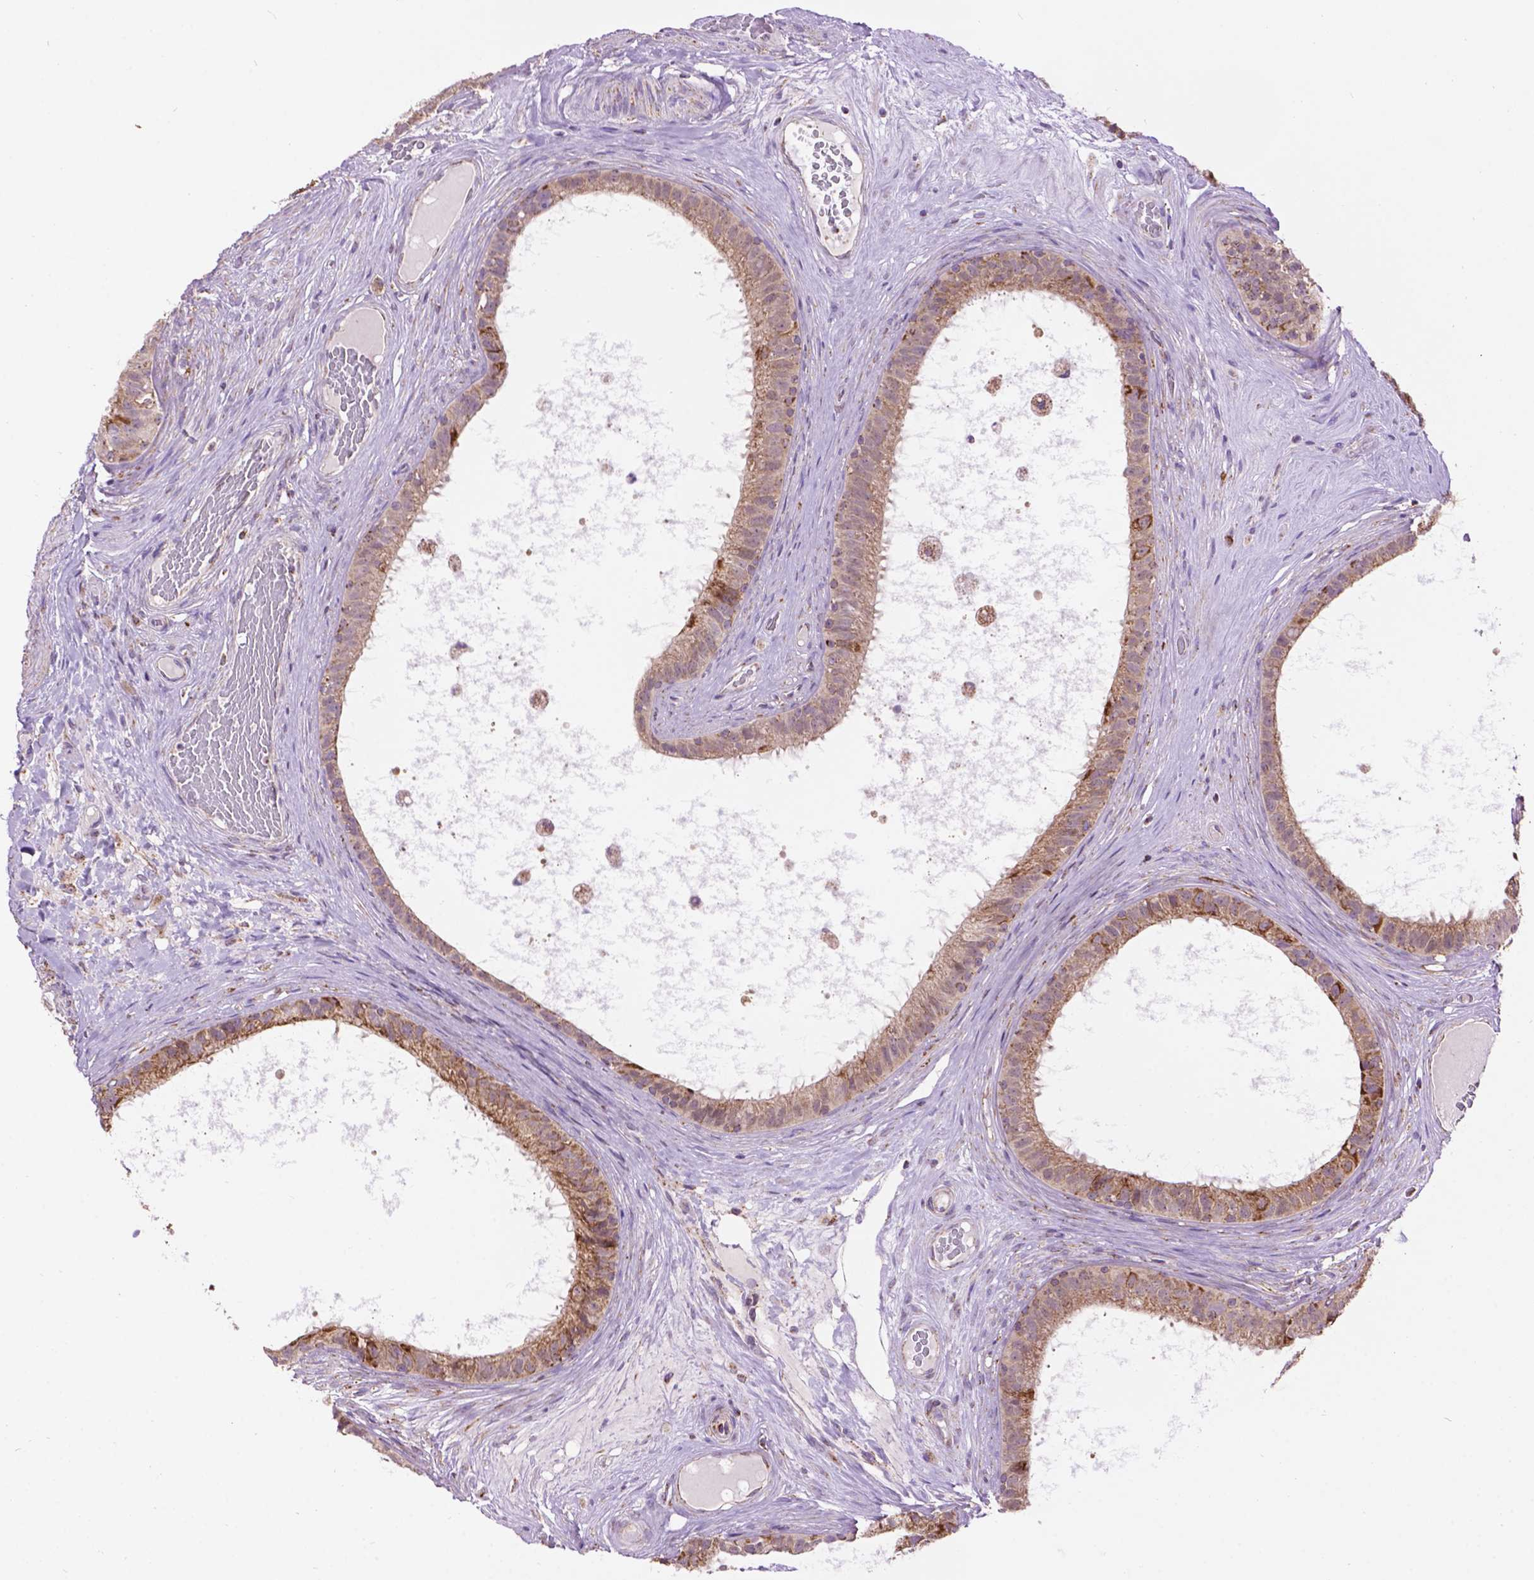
{"staining": {"intensity": "moderate", "quantity": "<25%", "location": "cytoplasmic/membranous"}, "tissue": "epididymis", "cell_type": "Glandular cells", "image_type": "normal", "snomed": [{"axis": "morphology", "description": "Normal tissue, NOS"}, {"axis": "topography", "description": "Epididymis"}], "caption": "Immunohistochemistry photomicrograph of normal epididymis: epididymis stained using immunohistochemistry (IHC) exhibits low levels of moderate protein expression localized specifically in the cytoplasmic/membranous of glandular cells, appearing as a cytoplasmic/membranous brown color.", "gene": "PYCR3", "patient": {"sex": "male", "age": 59}}